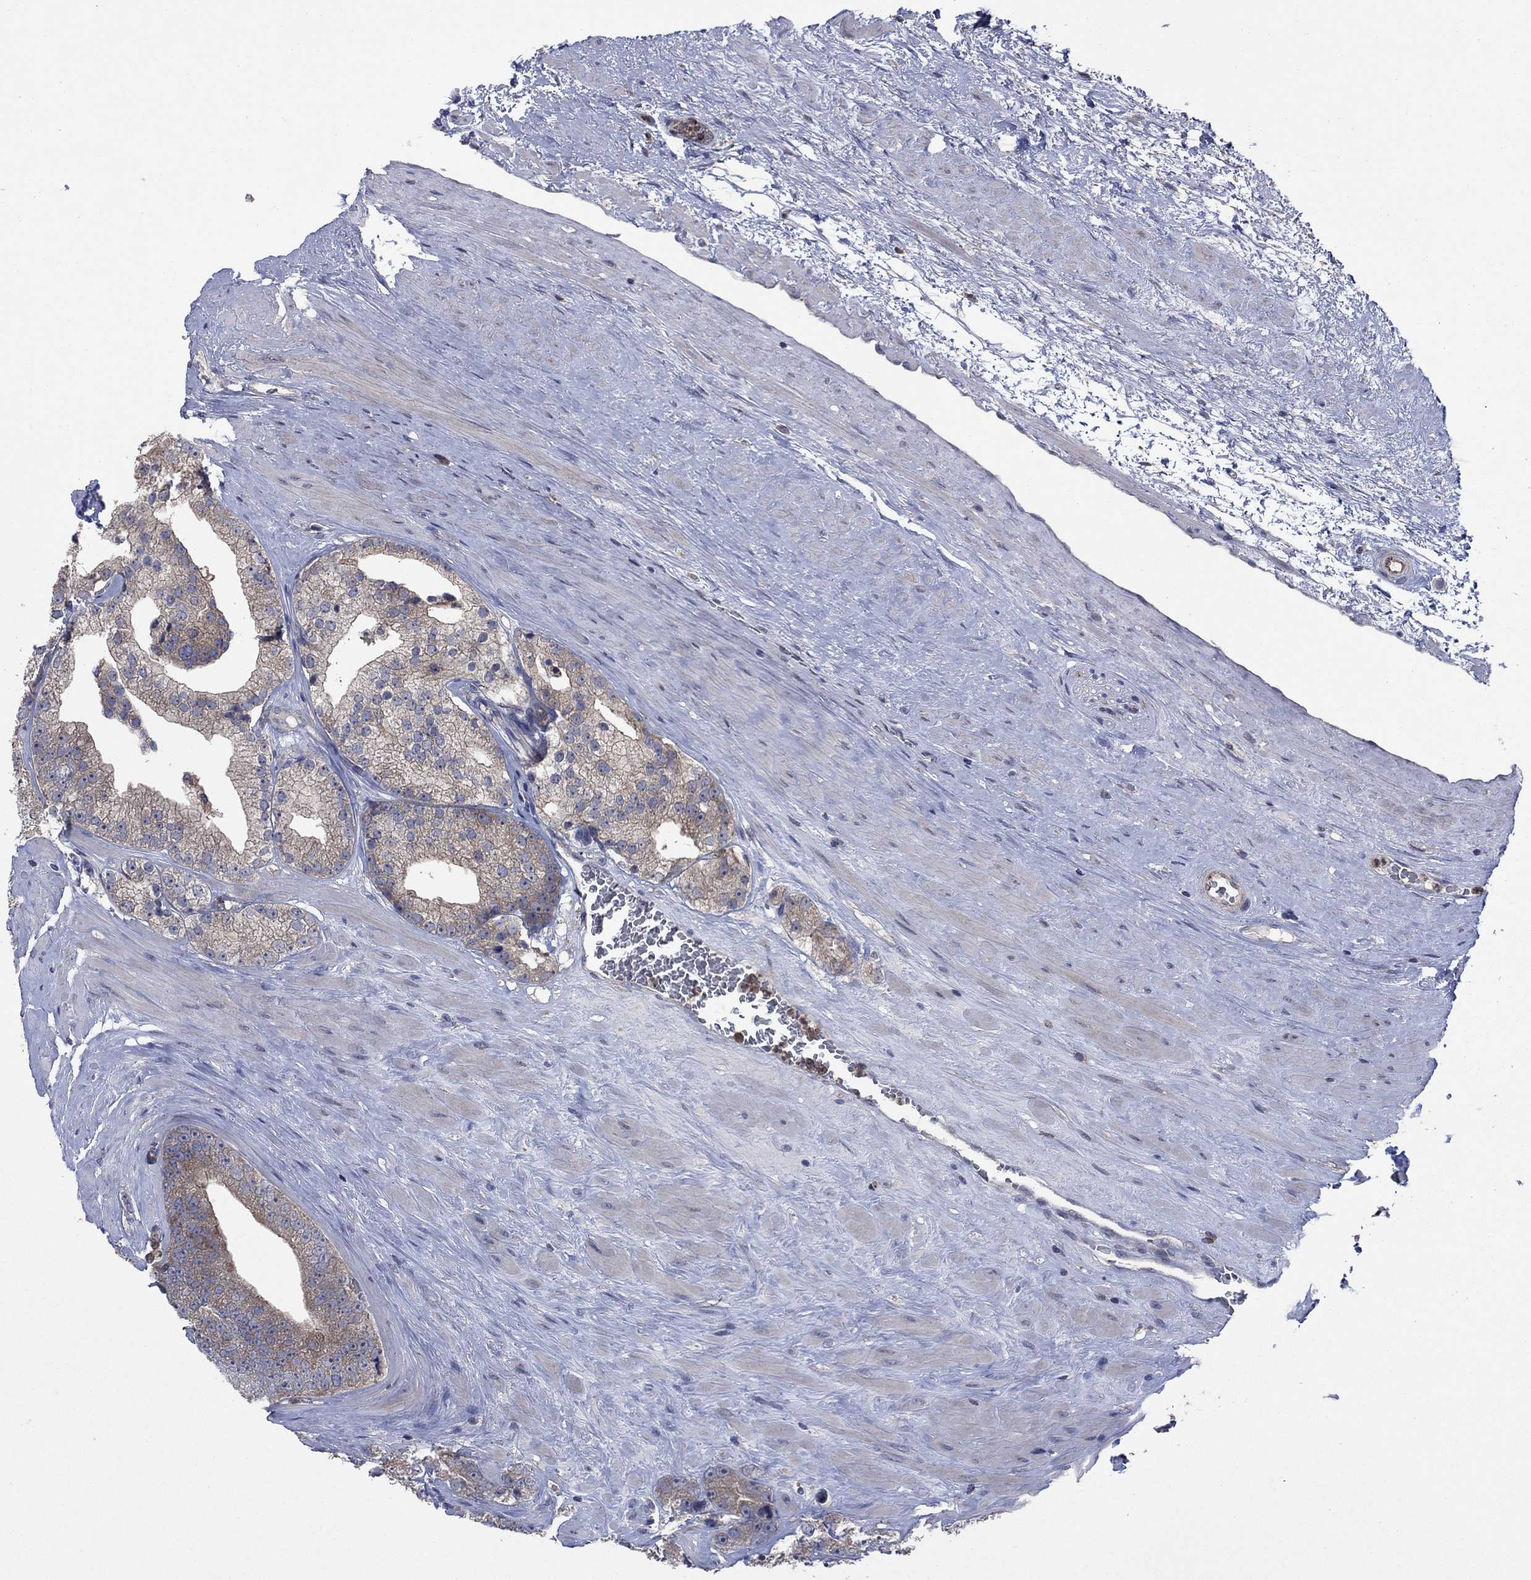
{"staining": {"intensity": "weak", "quantity": "25%-75%", "location": "cytoplasmic/membranous"}, "tissue": "prostate cancer", "cell_type": "Tumor cells", "image_type": "cancer", "snomed": [{"axis": "morphology", "description": "Adenocarcinoma, NOS"}, {"axis": "topography", "description": "Prostate and seminal vesicle, NOS"}], "caption": "Immunohistochemistry (IHC) of prostate cancer (adenocarcinoma) displays low levels of weak cytoplasmic/membranous expression in about 25%-75% of tumor cells.", "gene": "MEA1", "patient": {"sex": "male", "age": 62}}